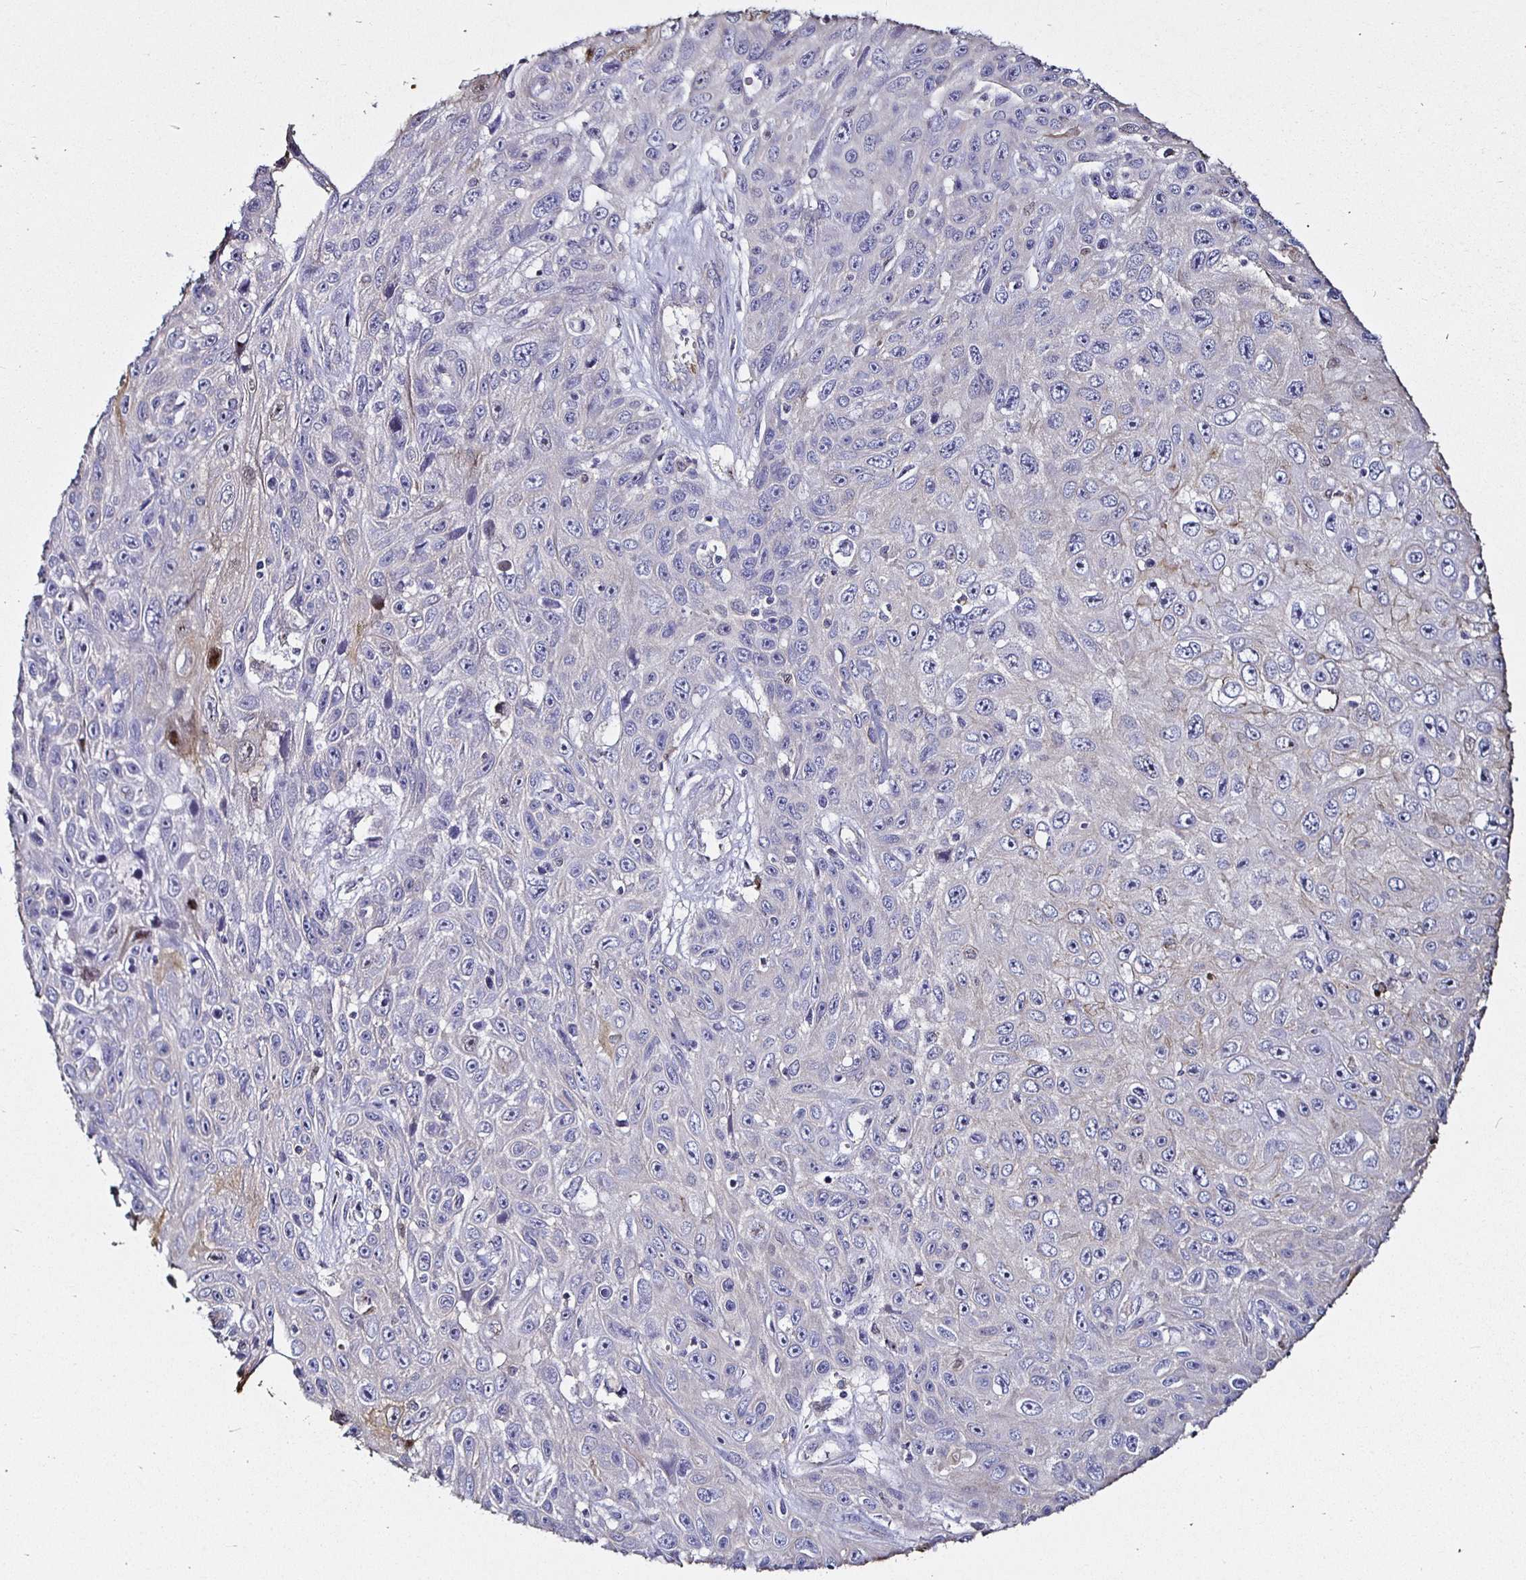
{"staining": {"intensity": "negative", "quantity": "none", "location": "none"}, "tissue": "skin cancer", "cell_type": "Tumor cells", "image_type": "cancer", "snomed": [{"axis": "morphology", "description": "Squamous cell carcinoma, NOS"}, {"axis": "topography", "description": "Skin"}], "caption": "Tumor cells show no significant protein expression in skin cancer (squamous cell carcinoma). (DAB (3,3'-diaminobenzidine) immunohistochemistry (IHC), high magnification).", "gene": "TLR4", "patient": {"sex": "male", "age": 82}}